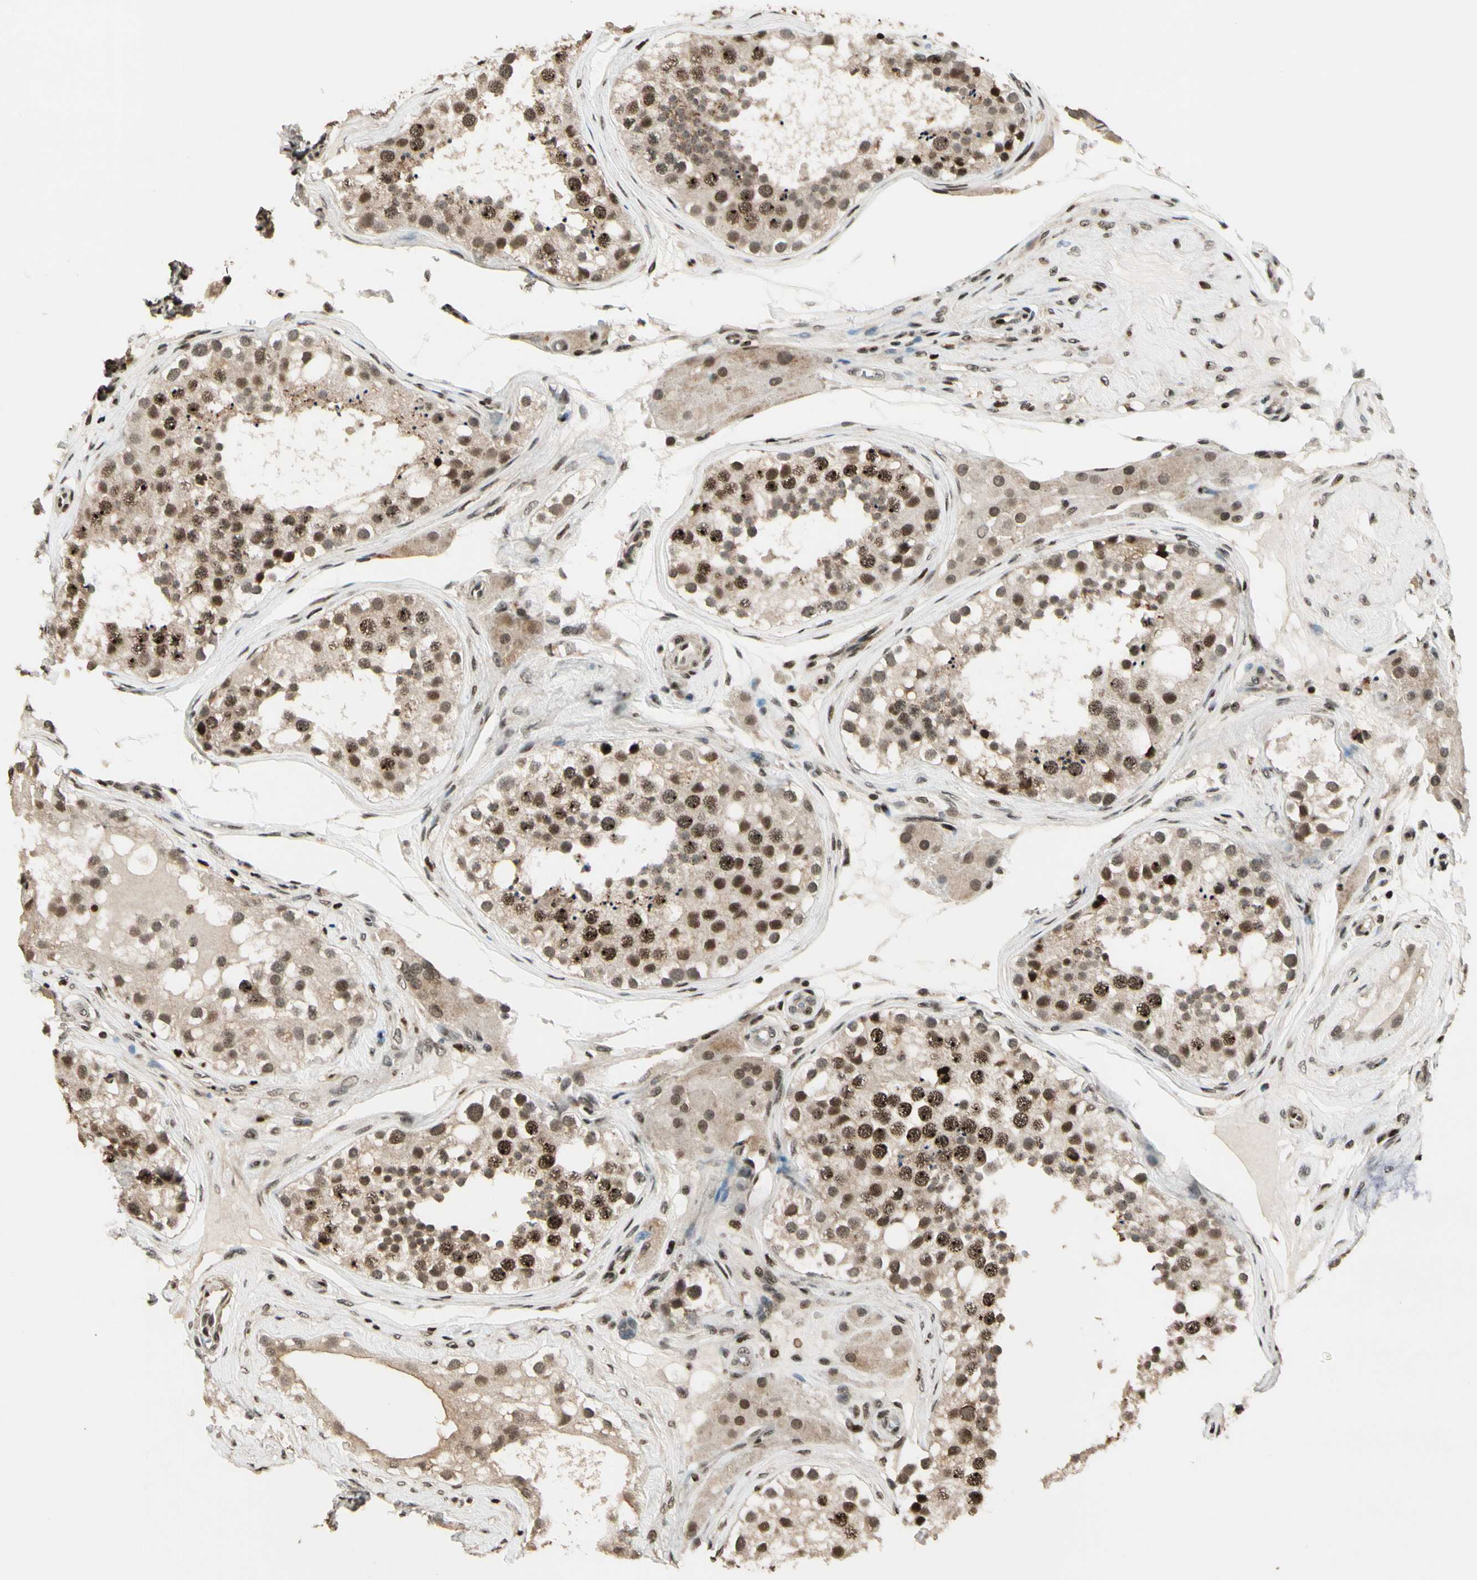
{"staining": {"intensity": "moderate", "quantity": ">75%", "location": "nuclear"}, "tissue": "testis", "cell_type": "Cells in seminiferous ducts", "image_type": "normal", "snomed": [{"axis": "morphology", "description": "Normal tissue, NOS"}, {"axis": "topography", "description": "Testis"}], "caption": "There is medium levels of moderate nuclear expression in cells in seminiferous ducts of normal testis, as demonstrated by immunohistochemical staining (brown color).", "gene": "TSHZ3", "patient": {"sex": "male", "age": 68}}